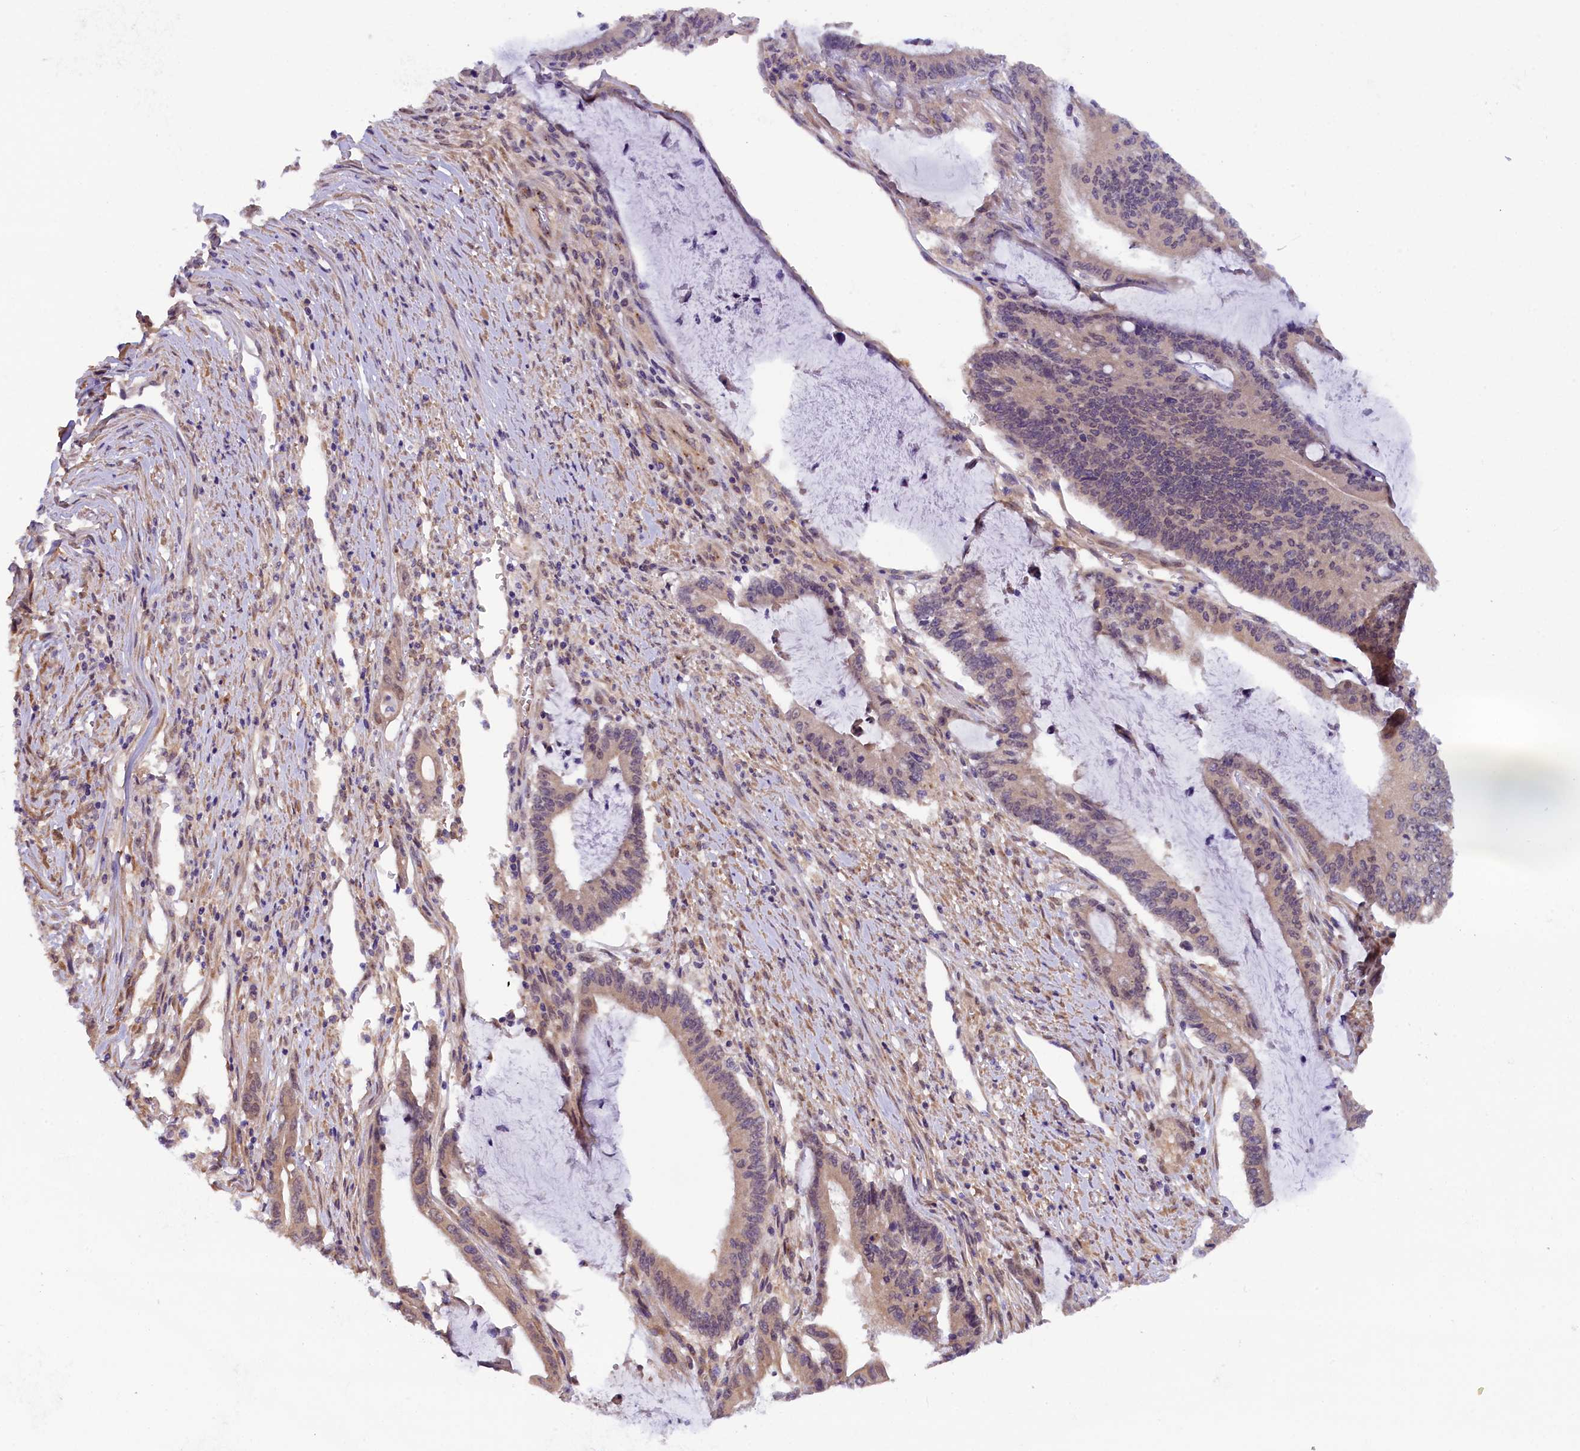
{"staining": {"intensity": "weak", "quantity": "25%-75%", "location": "cytoplasmic/membranous"}, "tissue": "pancreatic cancer", "cell_type": "Tumor cells", "image_type": "cancer", "snomed": [{"axis": "morphology", "description": "Adenocarcinoma, NOS"}, {"axis": "topography", "description": "Pancreas"}], "caption": "Immunohistochemistry (DAB) staining of human adenocarcinoma (pancreatic) displays weak cytoplasmic/membranous protein staining in approximately 25%-75% of tumor cells.", "gene": "CCDC9B", "patient": {"sex": "female", "age": 50}}